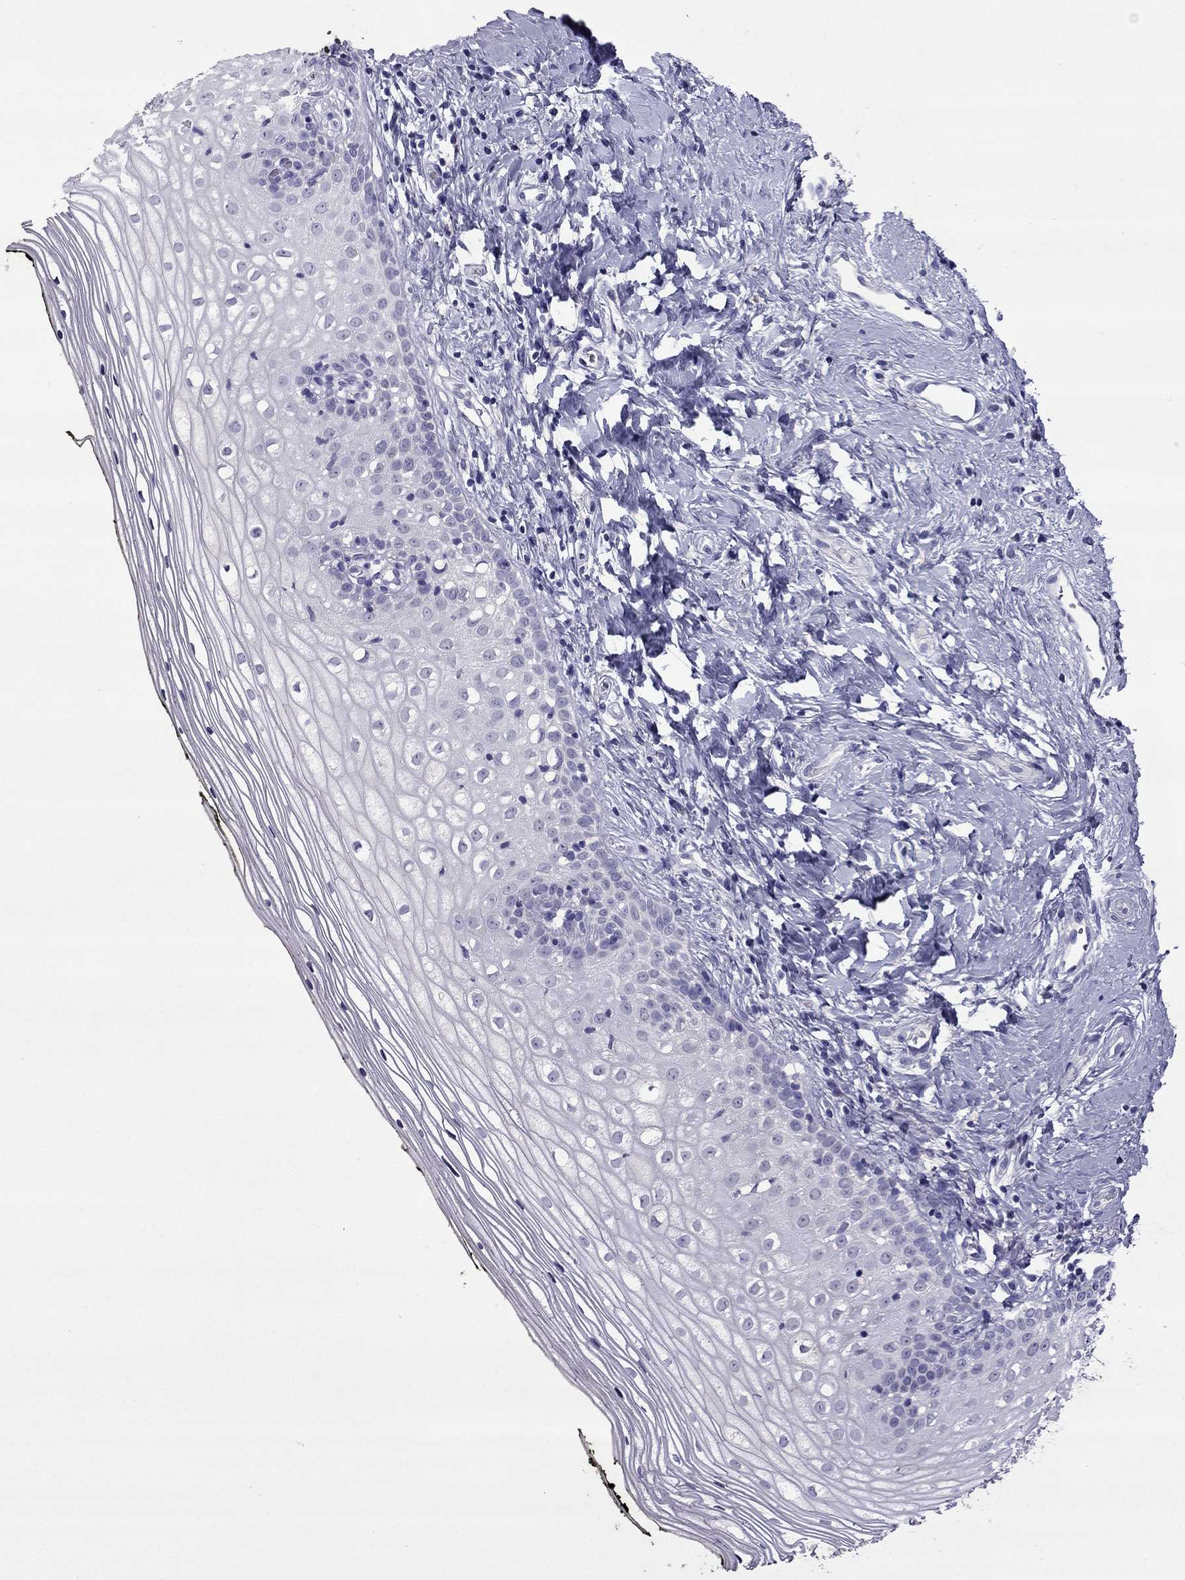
{"staining": {"intensity": "negative", "quantity": "none", "location": "none"}, "tissue": "vagina", "cell_type": "Squamous epithelial cells", "image_type": "normal", "snomed": [{"axis": "morphology", "description": "Normal tissue, NOS"}, {"axis": "topography", "description": "Vagina"}], "caption": "Photomicrograph shows no significant protein expression in squamous epithelial cells of normal vagina. (Stains: DAB immunohistochemistry with hematoxylin counter stain, Microscopy: brightfield microscopy at high magnification).", "gene": "MYBPH", "patient": {"sex": "female", "age": 47}}